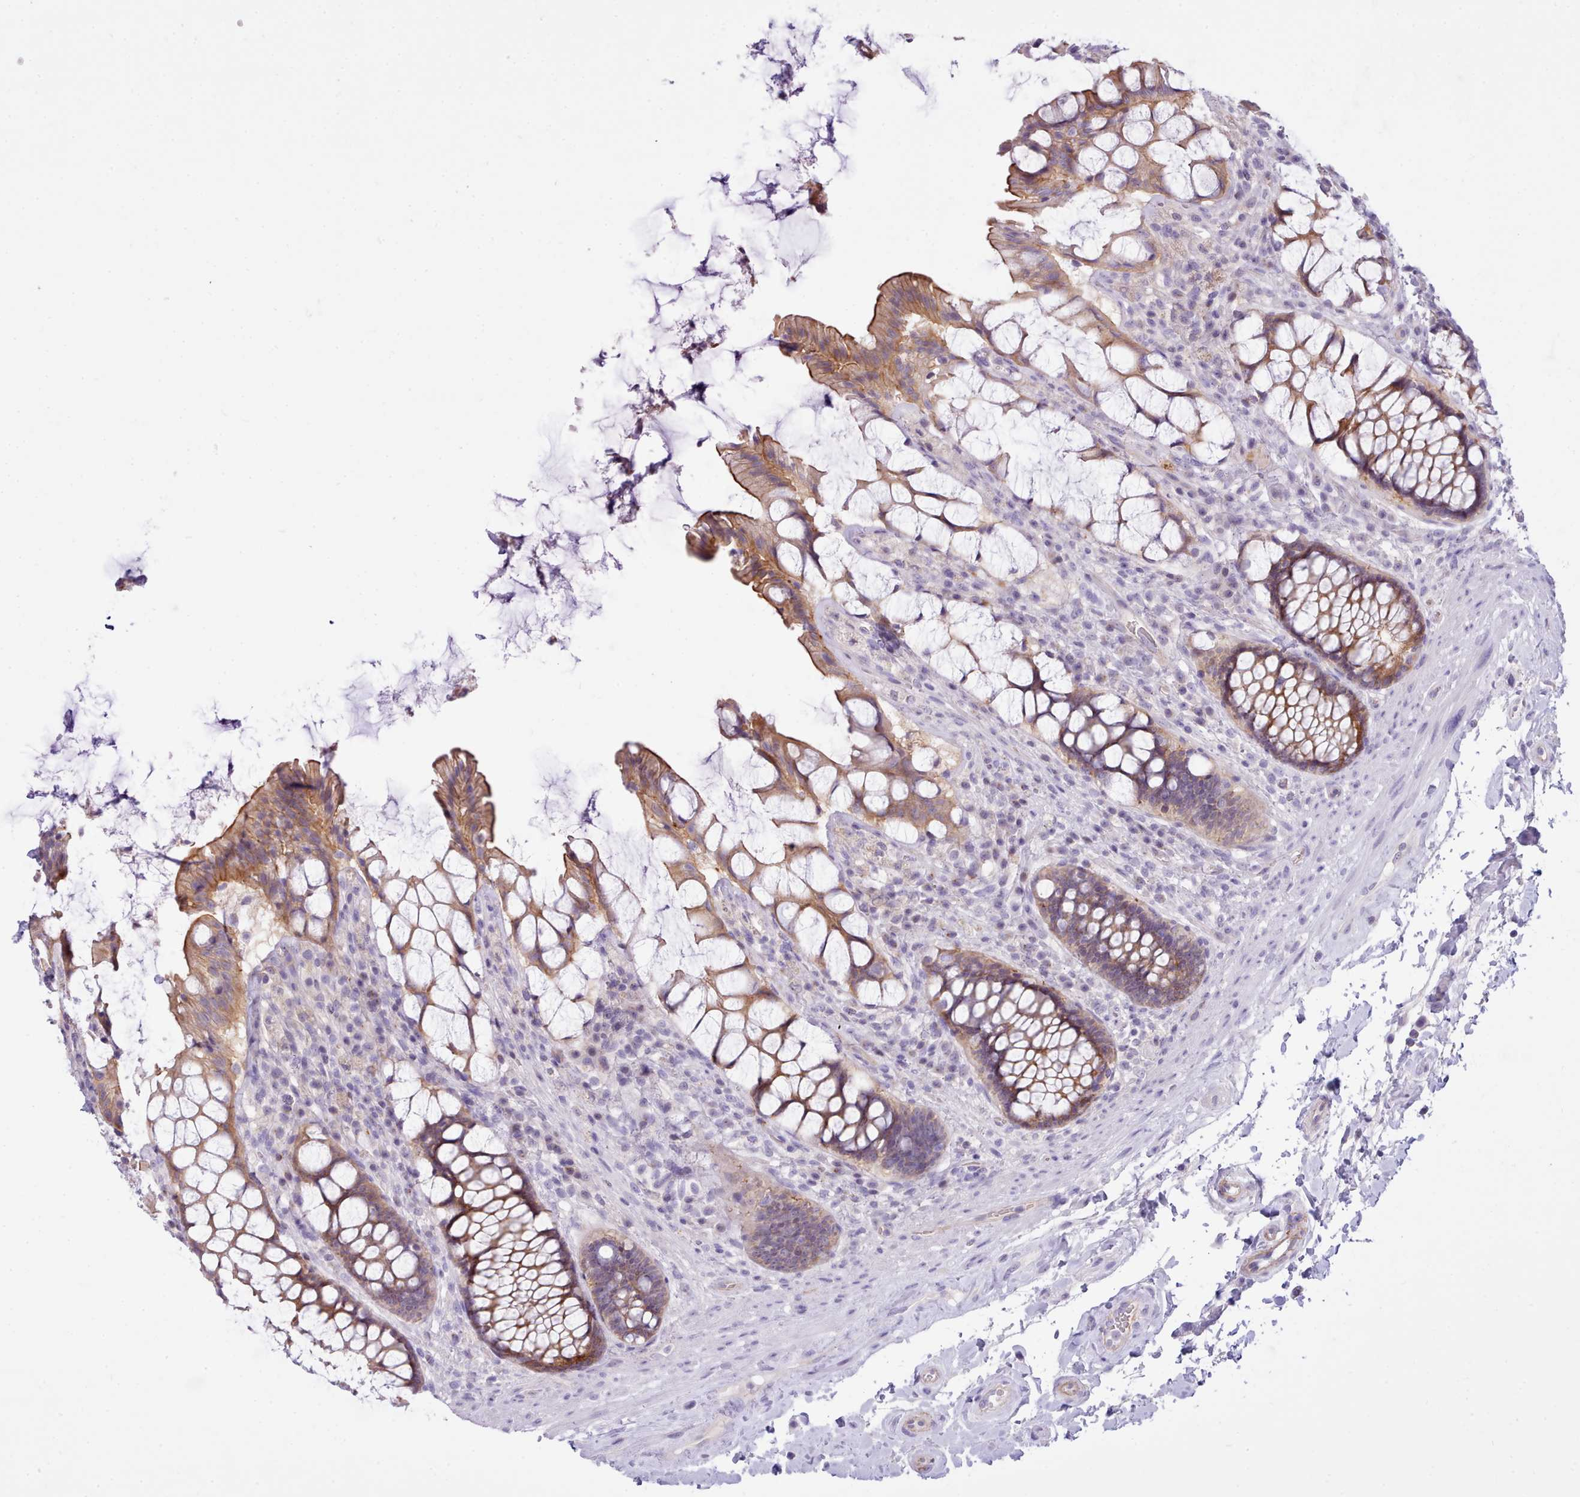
{"staining": {"intensity": "moderate", "quantity": ">75%", "location": "cytoplasmic/membranous"}, "tissue": "rectum", "cell_type": "Glandular cells", "image_type": "normal", "snomed": [{"axis": "morphology", "description": "Normal tissue, NOS"}, {"axis": "topography", "description": "Rectum"}], "caption": "Benign rectum reveals moderate cytoplasmic/membranous staining in about >75% of glandular cells, visualized by immunohistochemistry. The staining was performed using DAB to visualize the protein expression in brown, while the nuclei were stained in blue with hematoxylin (Magnification: 20x).", "gene": "CYP2A13", "patient": {"sex": "female", "age": 58}}